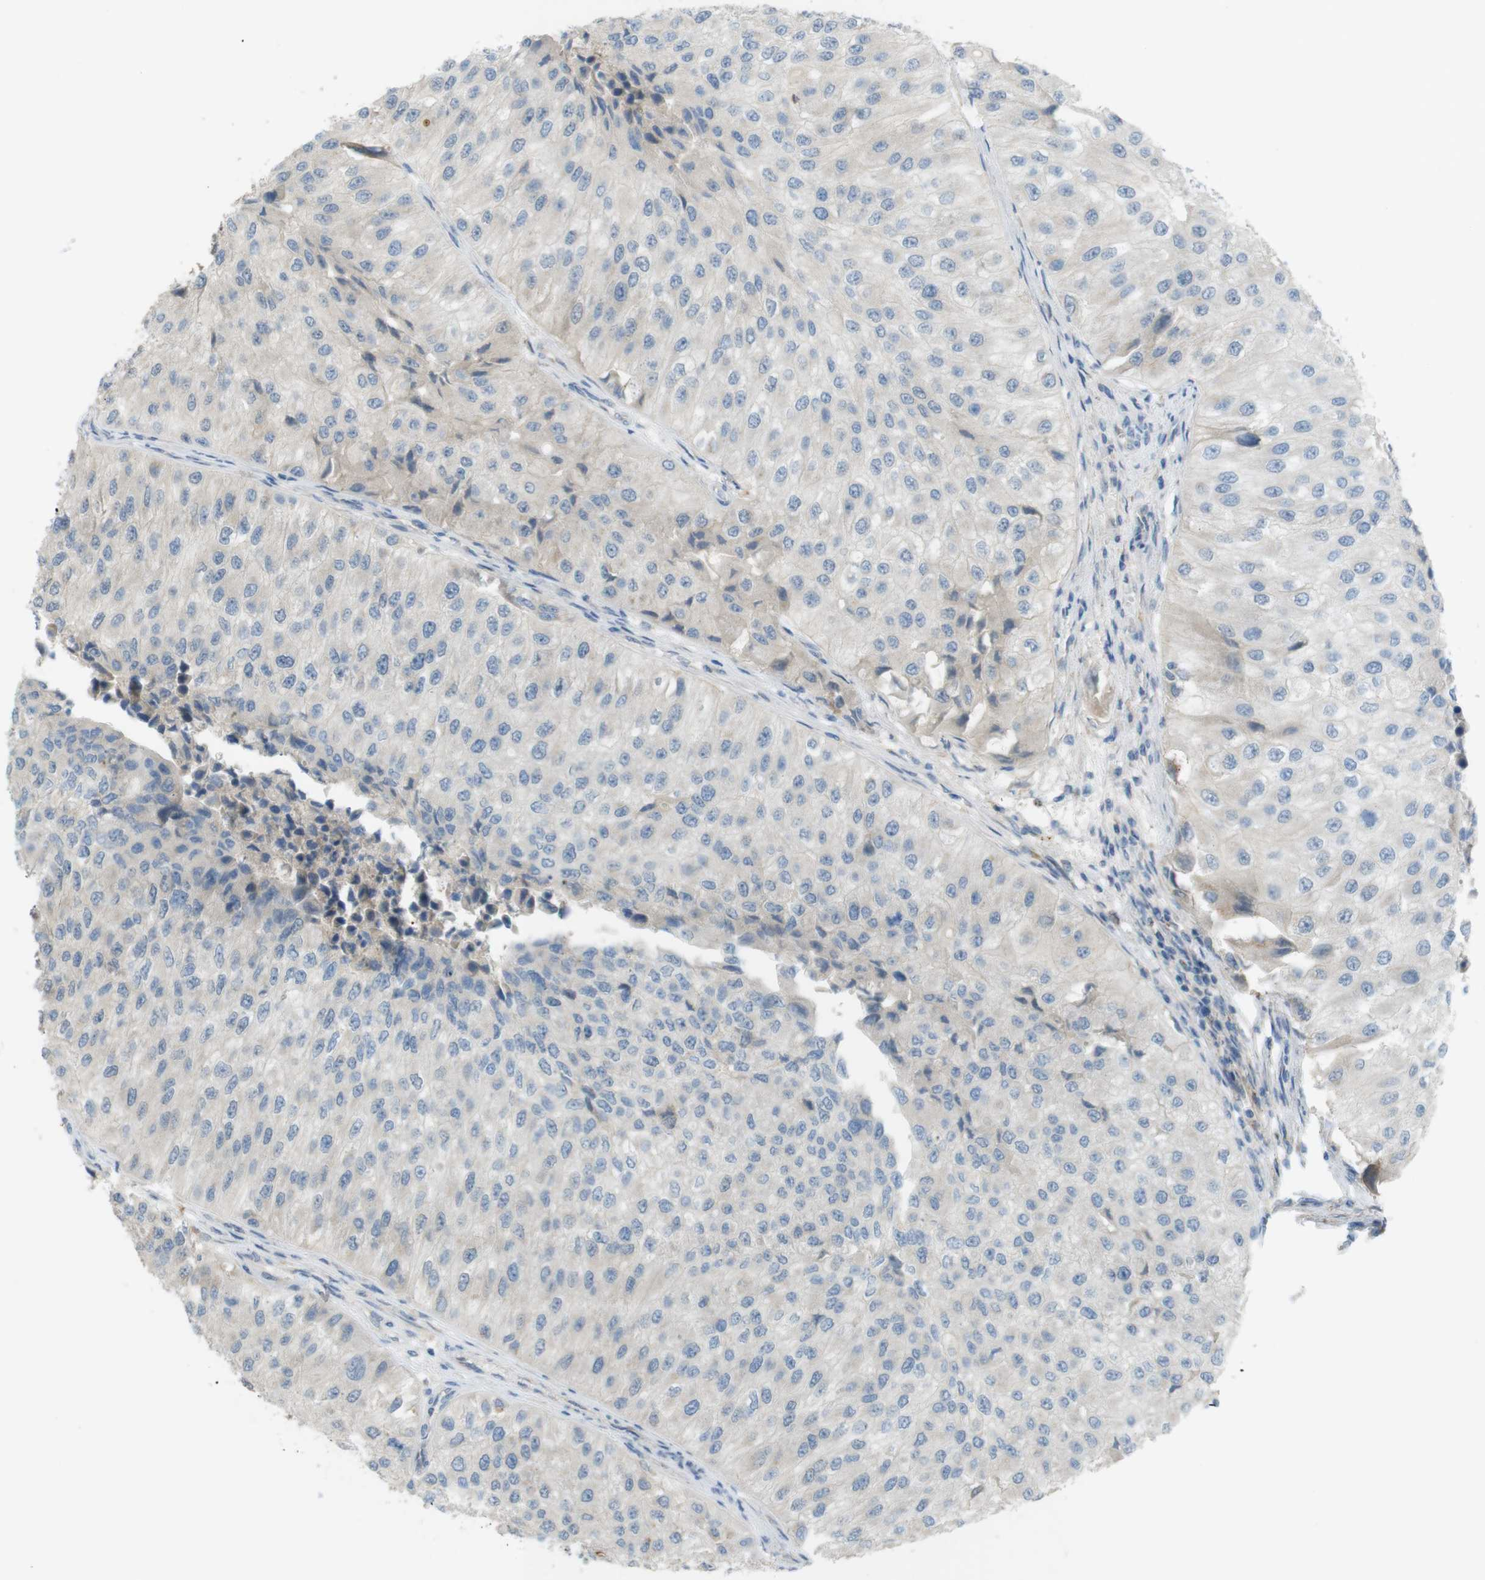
{"staining": {"intensity": "negative", "quantity": "none", "location": "none"}, "tissue": "urothelial cancer", "cell_type": "Tumor cells", "image_type": "cancer", "snomed": [{"axis": "morphology", "description": "Urothelial carcinoma, High grade"}, {"axis": "topography", "description": "Kidney"}, {"axis": "topography", "description": "Urinary bladder"}], "caption": "High magnification brightfield microscopy of urothelial carcinoma (high-grade) stained with DAB (3,3'-diaminobenzidine) (brown) and counterstained with hematoxylin (blue): tumor cells show no significant positivity. The staining is performed using DAB brown chromogen with nuclei counter-stained in using hematoxylin.", "gene": "UGT8", "patient": {"sex": "male", "age": 77}}